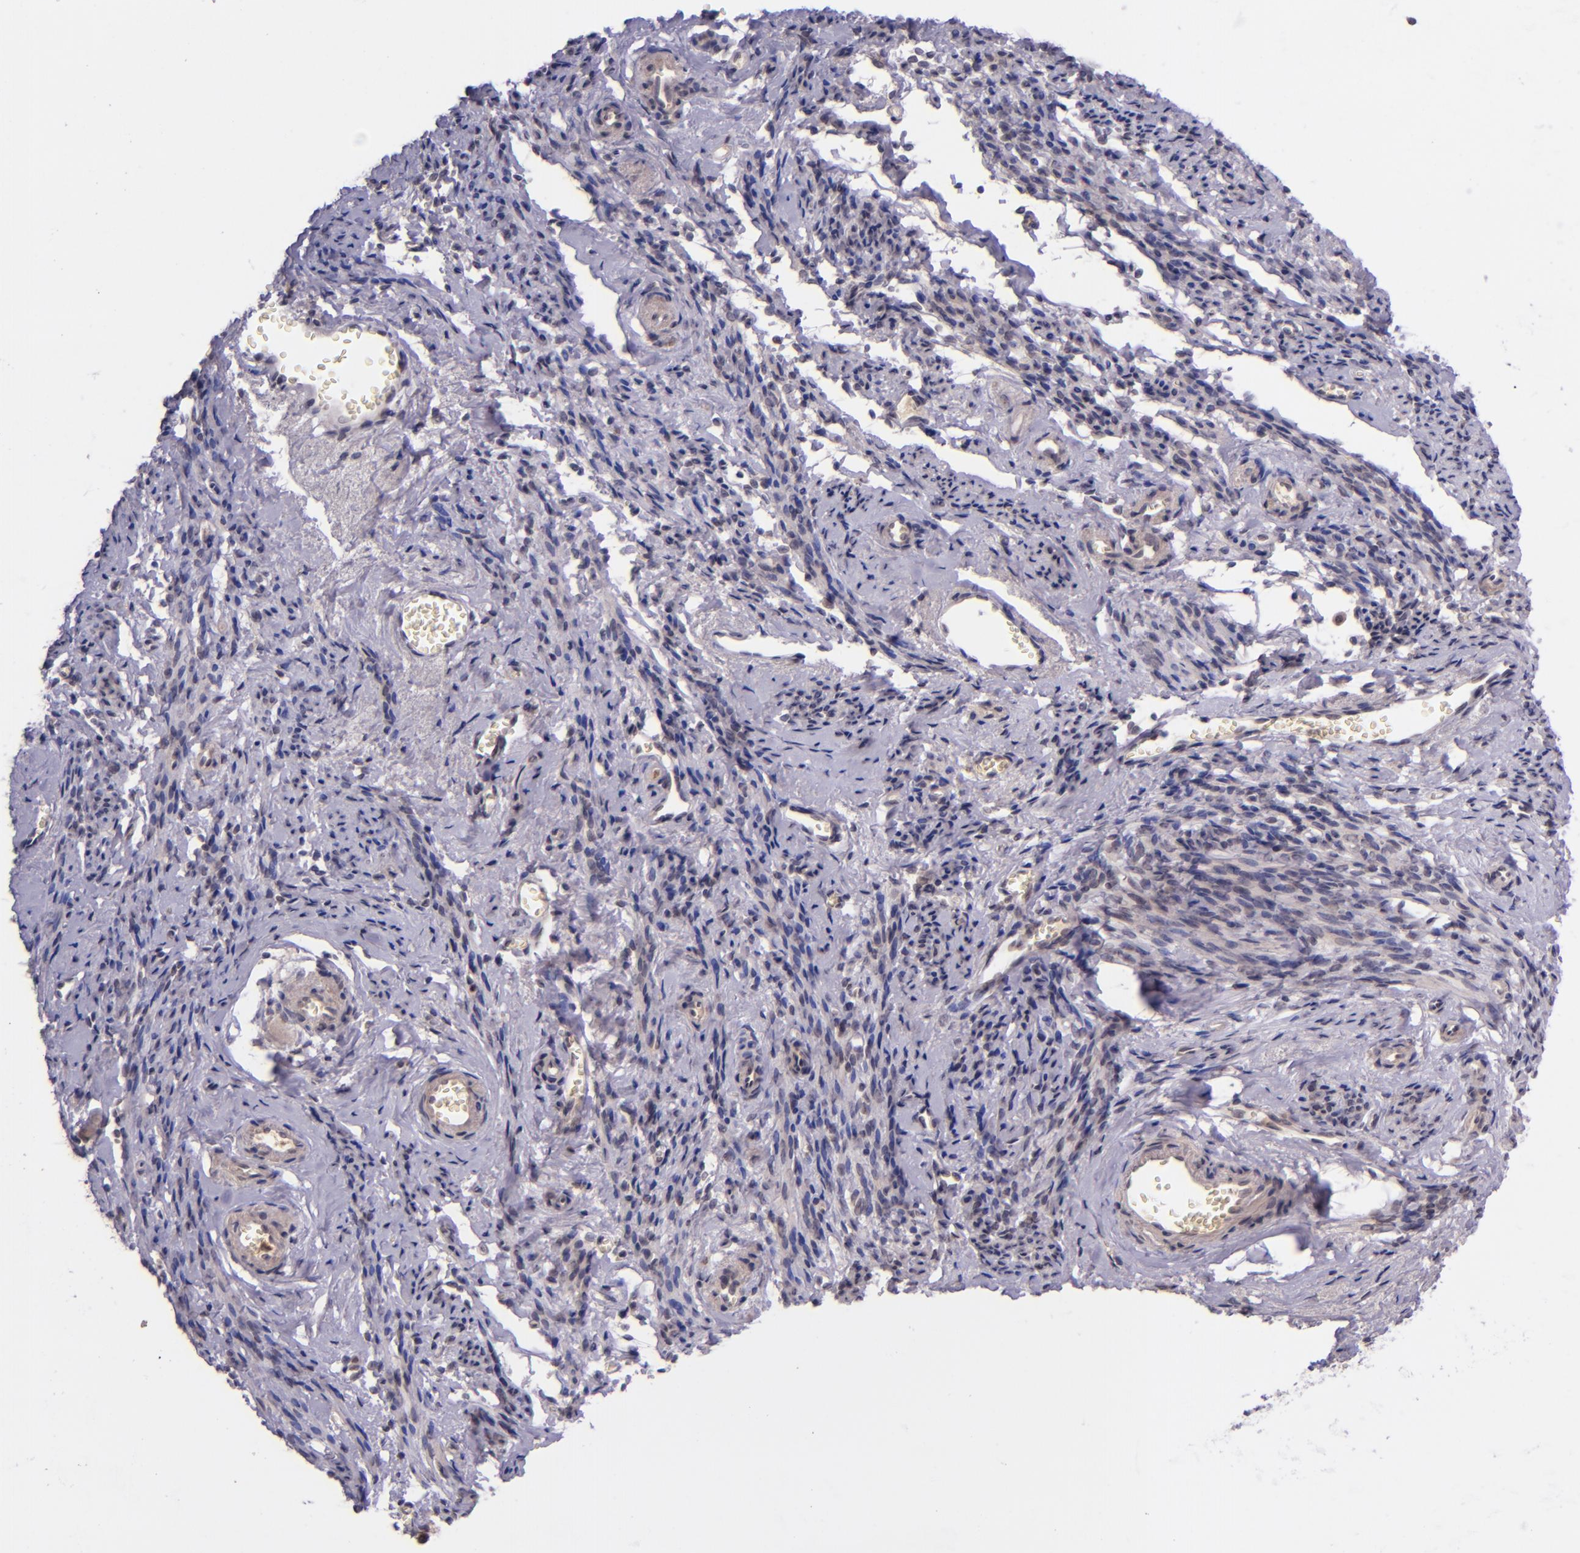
{"staining": {"intensity": "negative", "quantity": "none", "location": "none"}, "tissue": "endometrial cancer", "cell_type": "Tumor cells", "image_type": "cancer", "snomed": [{"axis": "morphology", "description": "Adenocarcinoma, NOS"}, {"axis": "topography", "description": "Endometrium"}], "caption": "Endometrial cancer (adenocarcinoma) stained for a protein using IHC demonstrates no positivity tumor cells.", "gene": "SELL", "patient": {"sex": "female", "age": 75}}